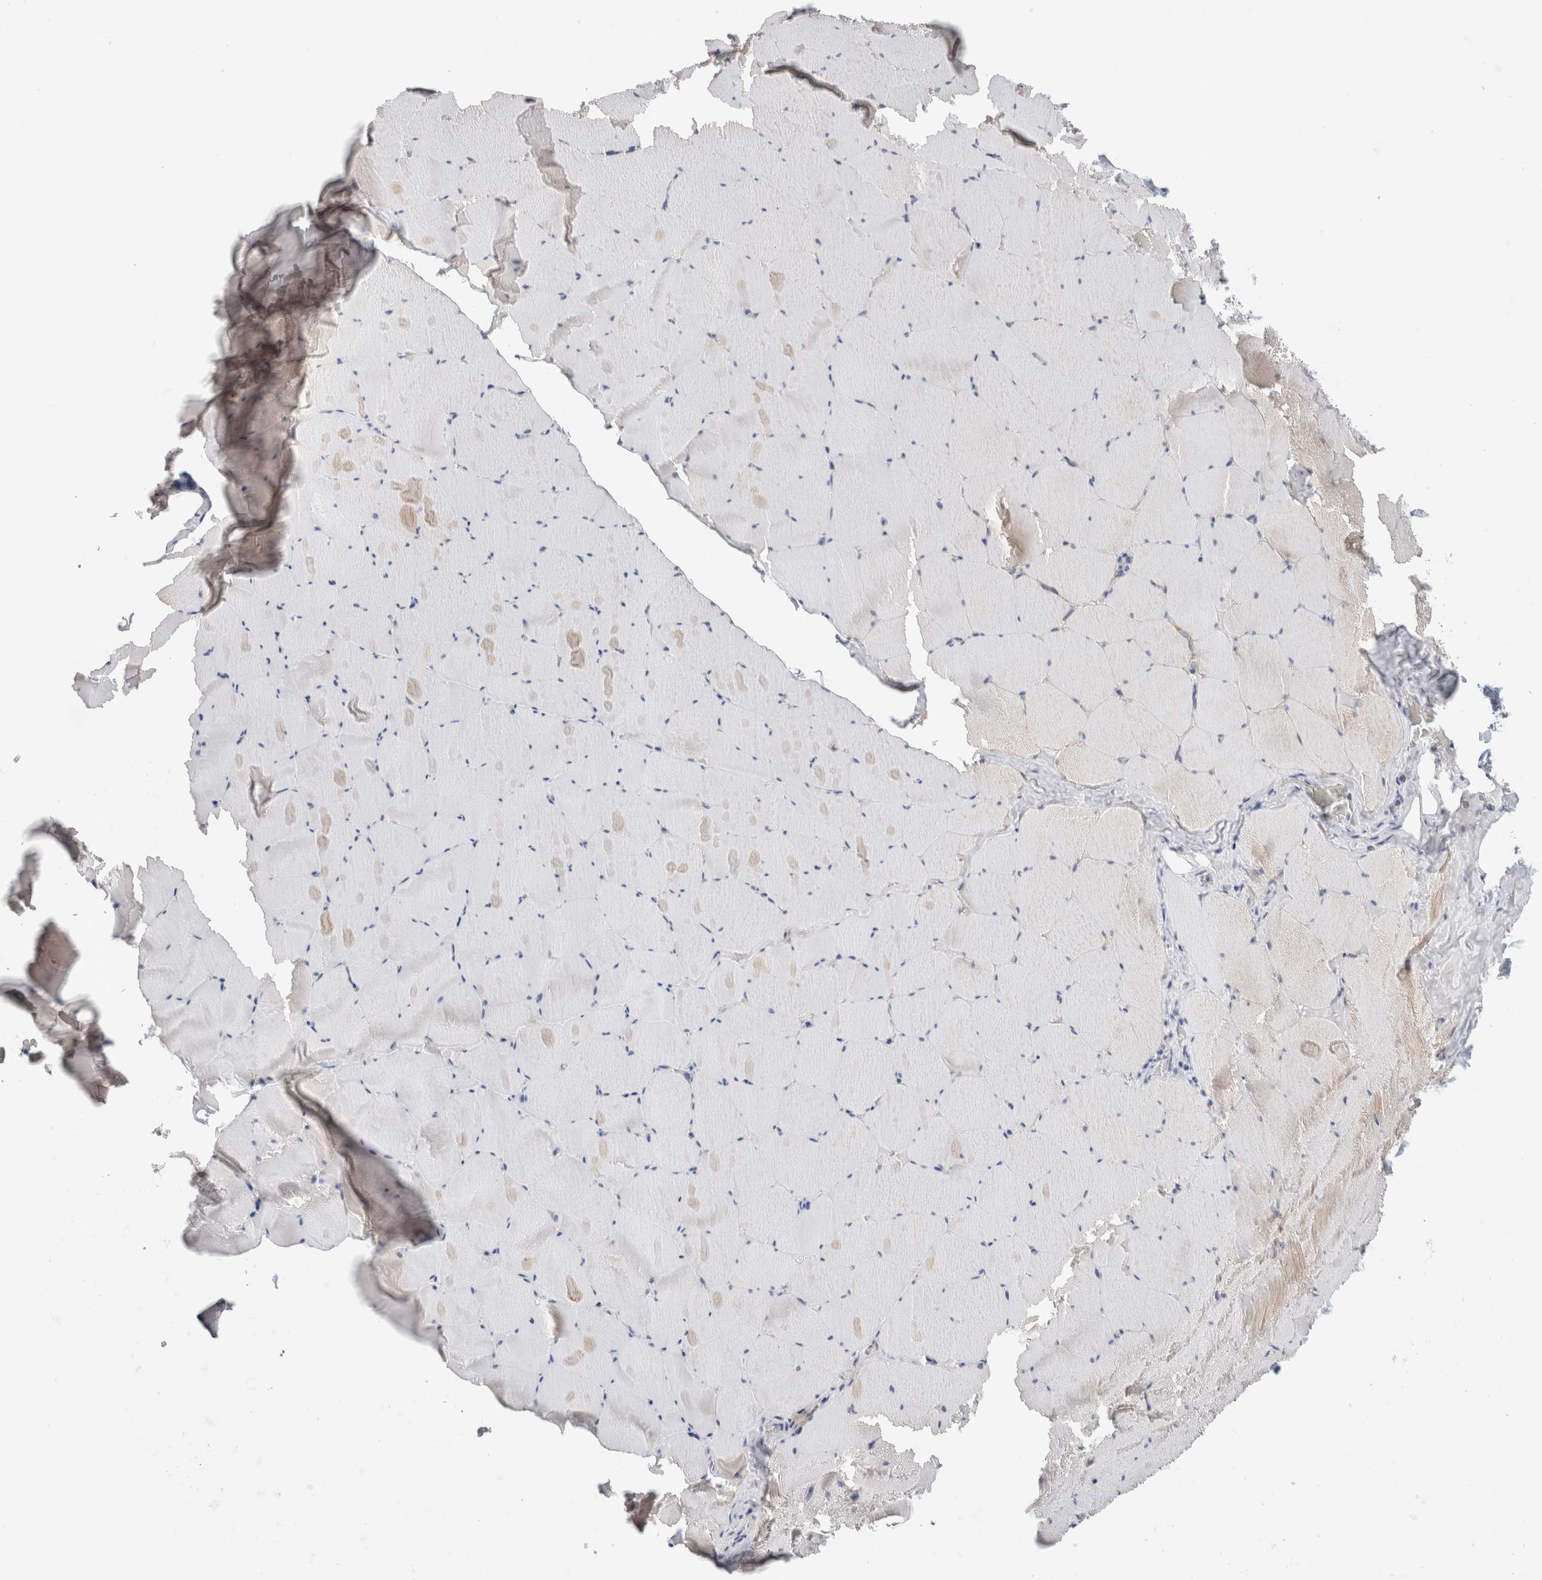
{"staining": {"intensity": "weak", "quantity": "<25%", "location": "cytoplasmic/membranous"}, "tissue": "skeletal muscle", "cell_type": "Myocytes", "image_type": "normal", "snomed": [{"axis": "morphology", "description": "Normal tissue, NOS"}, {"axis": "topography", "description": "Skeletal muscle"}], "caption": "Myocytes are negative for protein expression in normal human skeletal muscle. (DAB (3,3'-diaminobenzidine) immunohistochemistry (IHC) visualized using brightfield microscopy, high magnification).", "gene": "KNL1", "patient": {"sex": "male", "age": 62}}